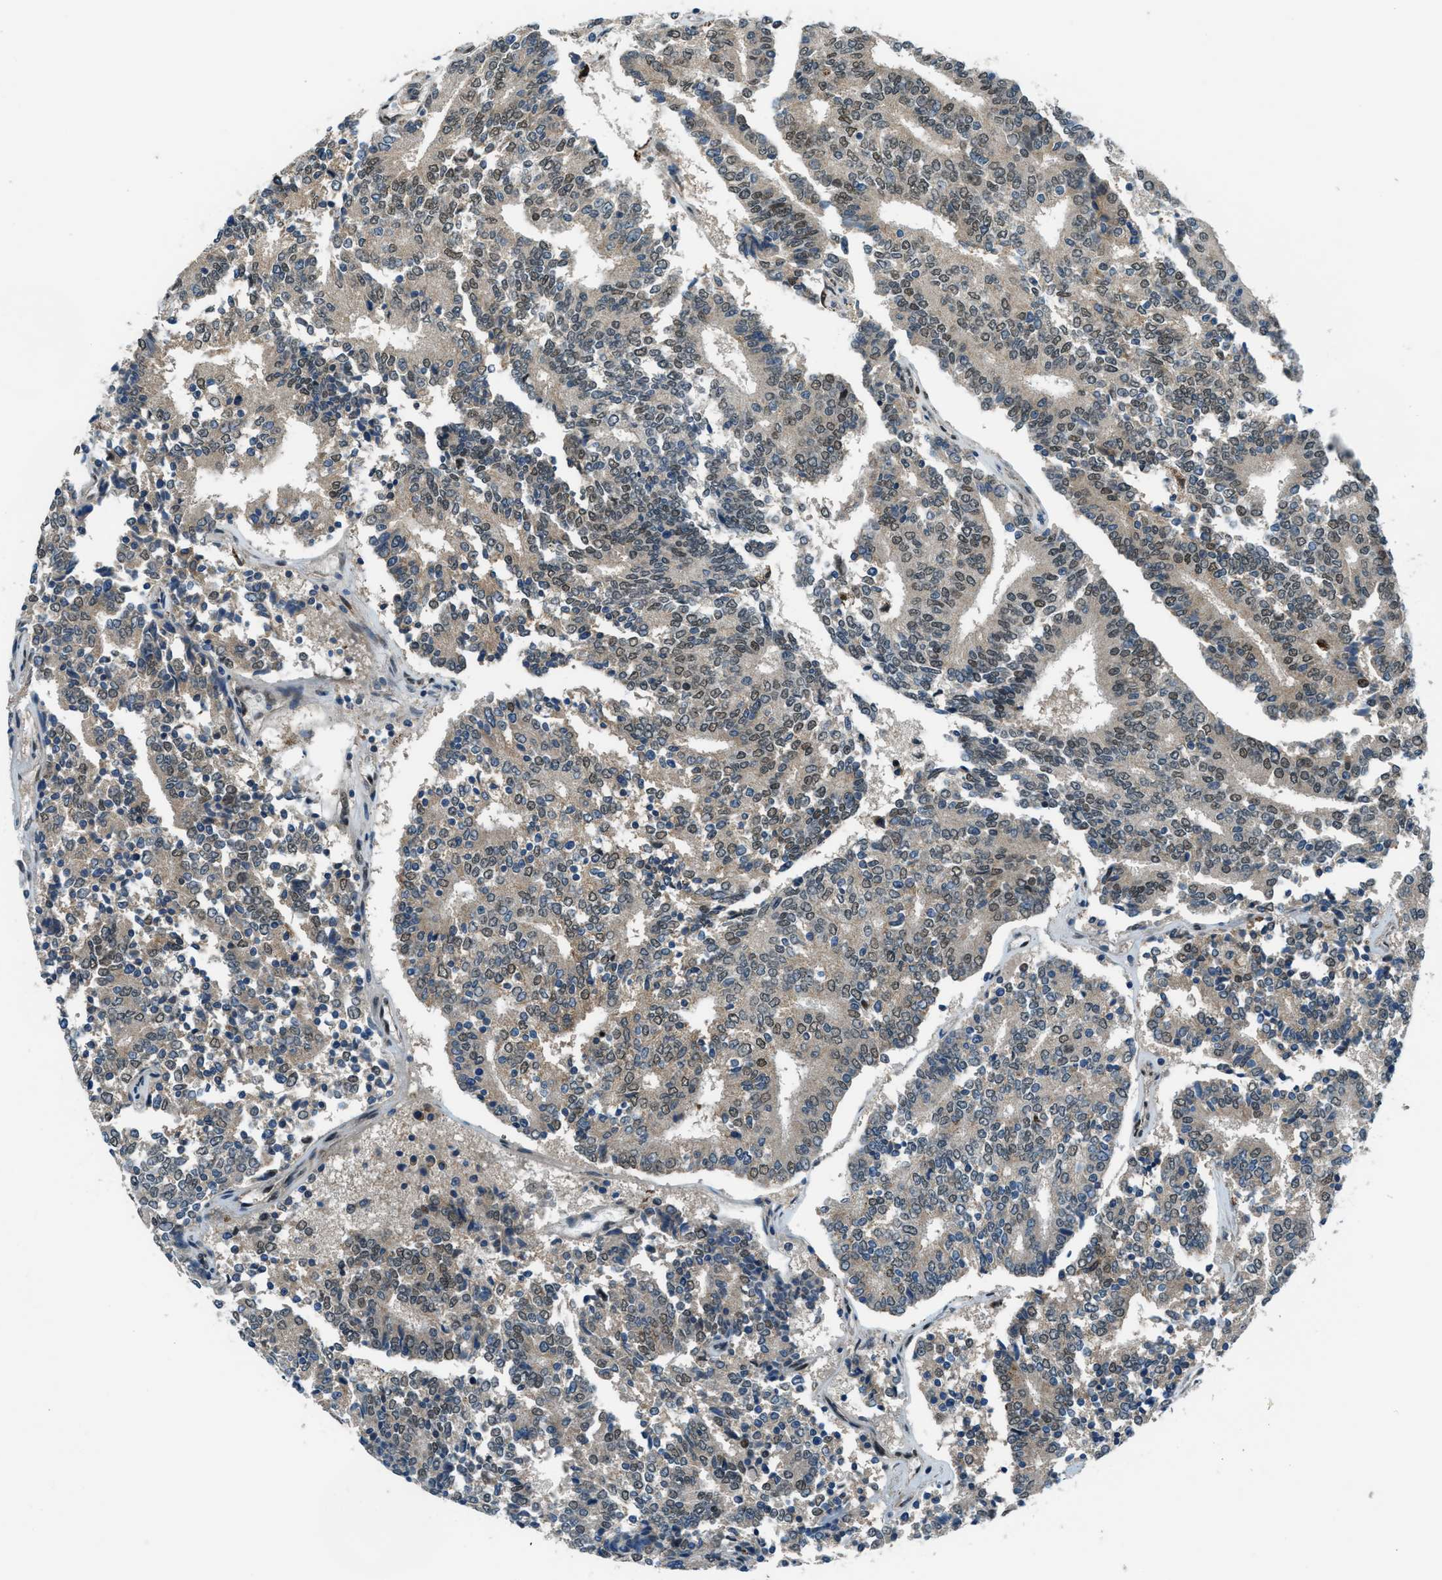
{"staining": {"intensity": "weak", "quantity": "25%-75%", "location": "cytoplasmic/membranous,nuclear"}, "tissue": "prostate cancer", "cell_type": "Tumor cells", "image_type": "cancer", "snomed": [{"axis": "morphology", "description": "Normal tissue, NOS"}, {"axis": "morphology", "description": "Adenocarcinoma, High grade"}, {"axis": "topography", "description": "Prostate"}, {"axis": "topography", "description": "Seminal veicle"}], "caption": "Immunohistochemistry (IHC) of prostate cancer (adenocarcinoma (high-grade)) displays low levels of weak cytoplasmic/membranous and nuclear positivity in about 25%-75% of tumor cells. (brown staining indicates protein expression, while blue staining denotes nuclei).", "gene": "NPEPL1", "patient": {"sex": "male", "age": 55}}